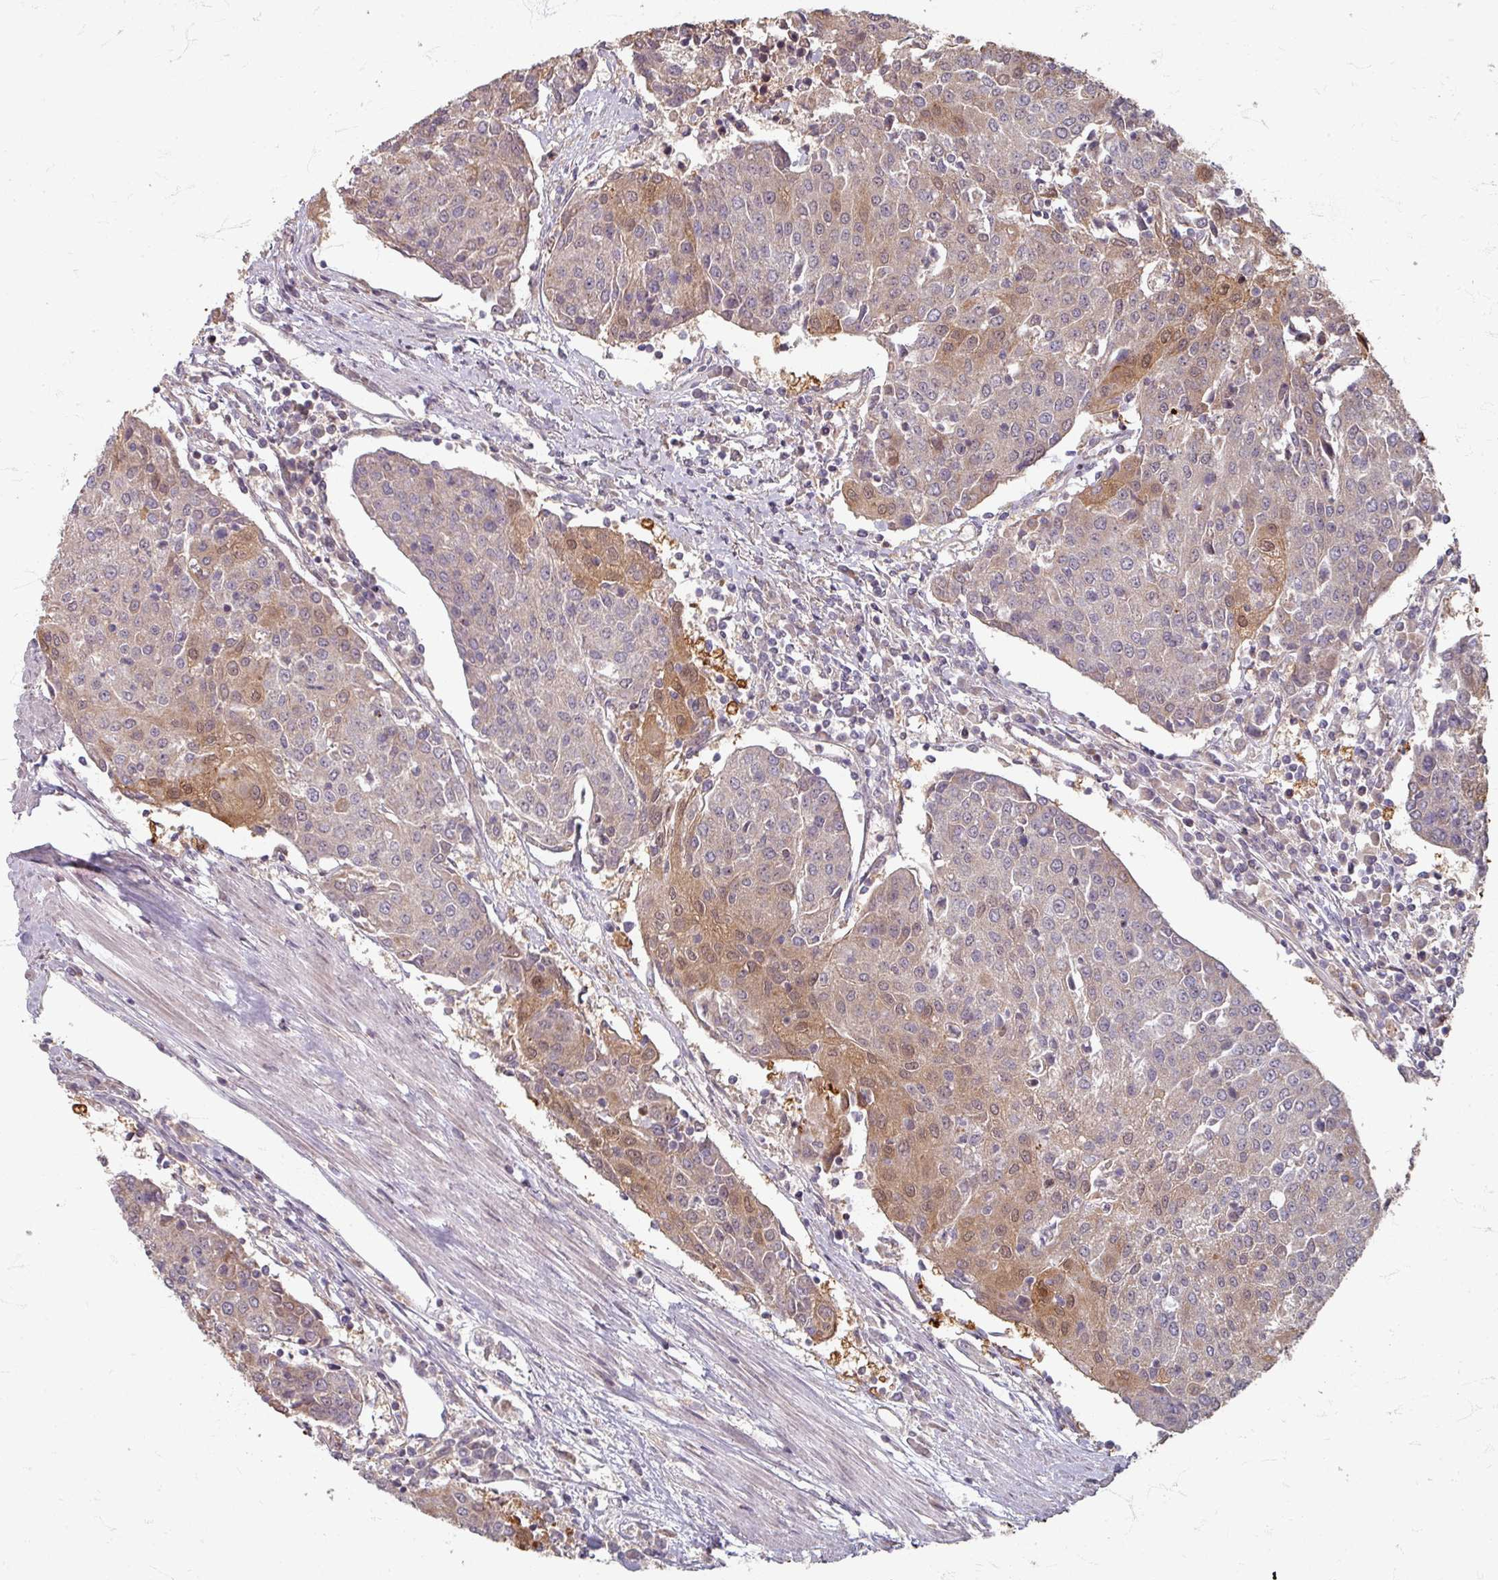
{"staining": {"intensity": "moderate", "quantity": "25%-75%", "location": "cytoplasmic/membranous"}, "tissue": "urothelial cancer", "cell_type": "Tumor cells", "image_type": "cancer", "snomed": [{"axis": "morphology", "description": "Urothelial carcinoma, High grade"}, {"axis": "topography", "description": "Urinary bladder"}], "caption": "Immunohistochemistry histopathology image of human urothelial carcinoma (high-grade) stained for a protein (brown), which demonstrates medium levels of moderate cytoplasmic/membranous positivity in about 25%-75% of tumor cells.", "gene": "STAM", "patient": {"sex": "female", "age": 85}}